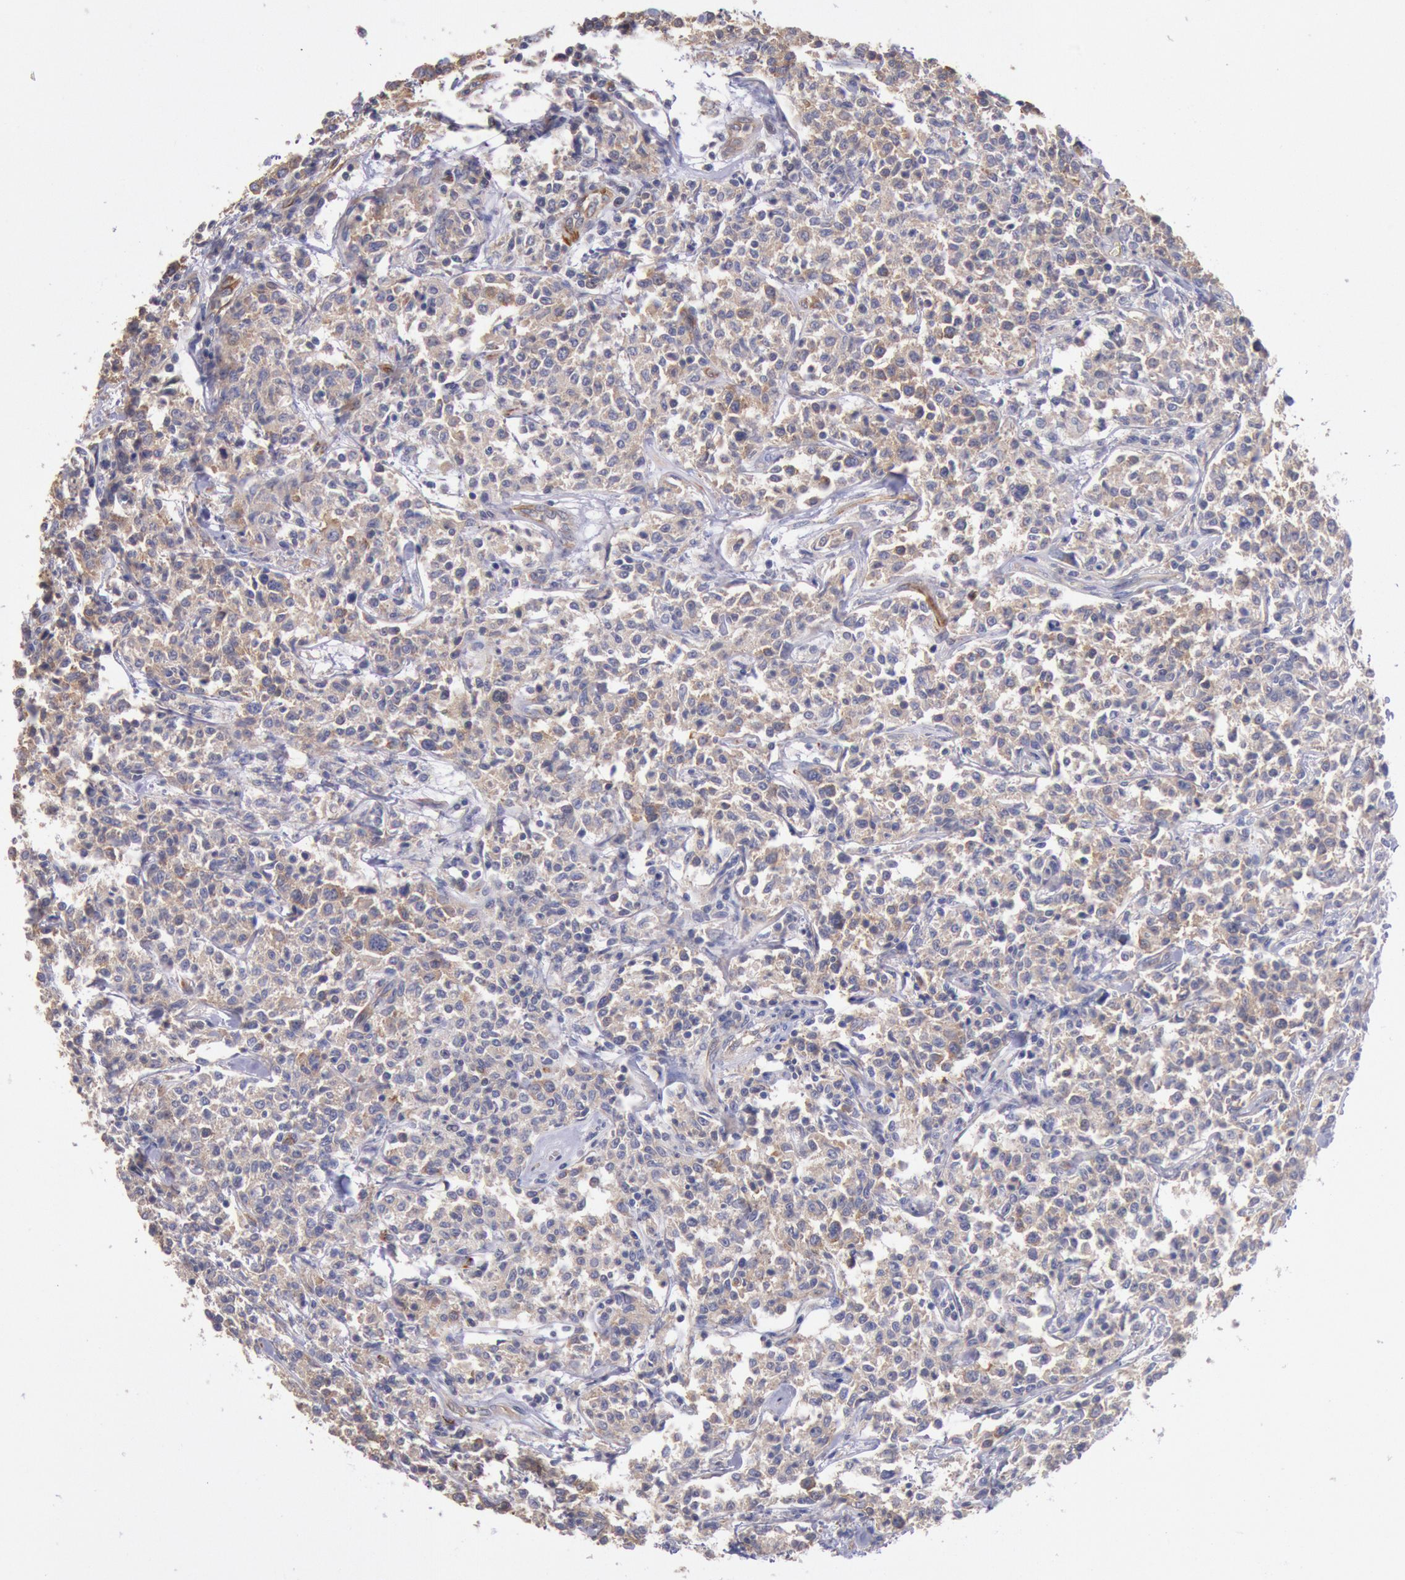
{"staining": {"intensity": "weak", "quantity": ">75%", "location": "cytoplasmic/membranous"}, "tissue": "lymphoma", "cell_type": "Tumor cells", "image_type": "cancer", "snomed": [{"axis": "morphology", "description": "Malignant lymphoma, non-Hodgkin's type, Low grade"}, {"axis": "topography", "description": "Small intestine"}], "caption": "There is low levels of weak cytoplasmic/membranous positivity in tumor cells of lymphoma, as demonstrated by immunohistochemical staining (brown color).", "gene": "DRG1", "patient": {"sex": "female", "age": 59}}